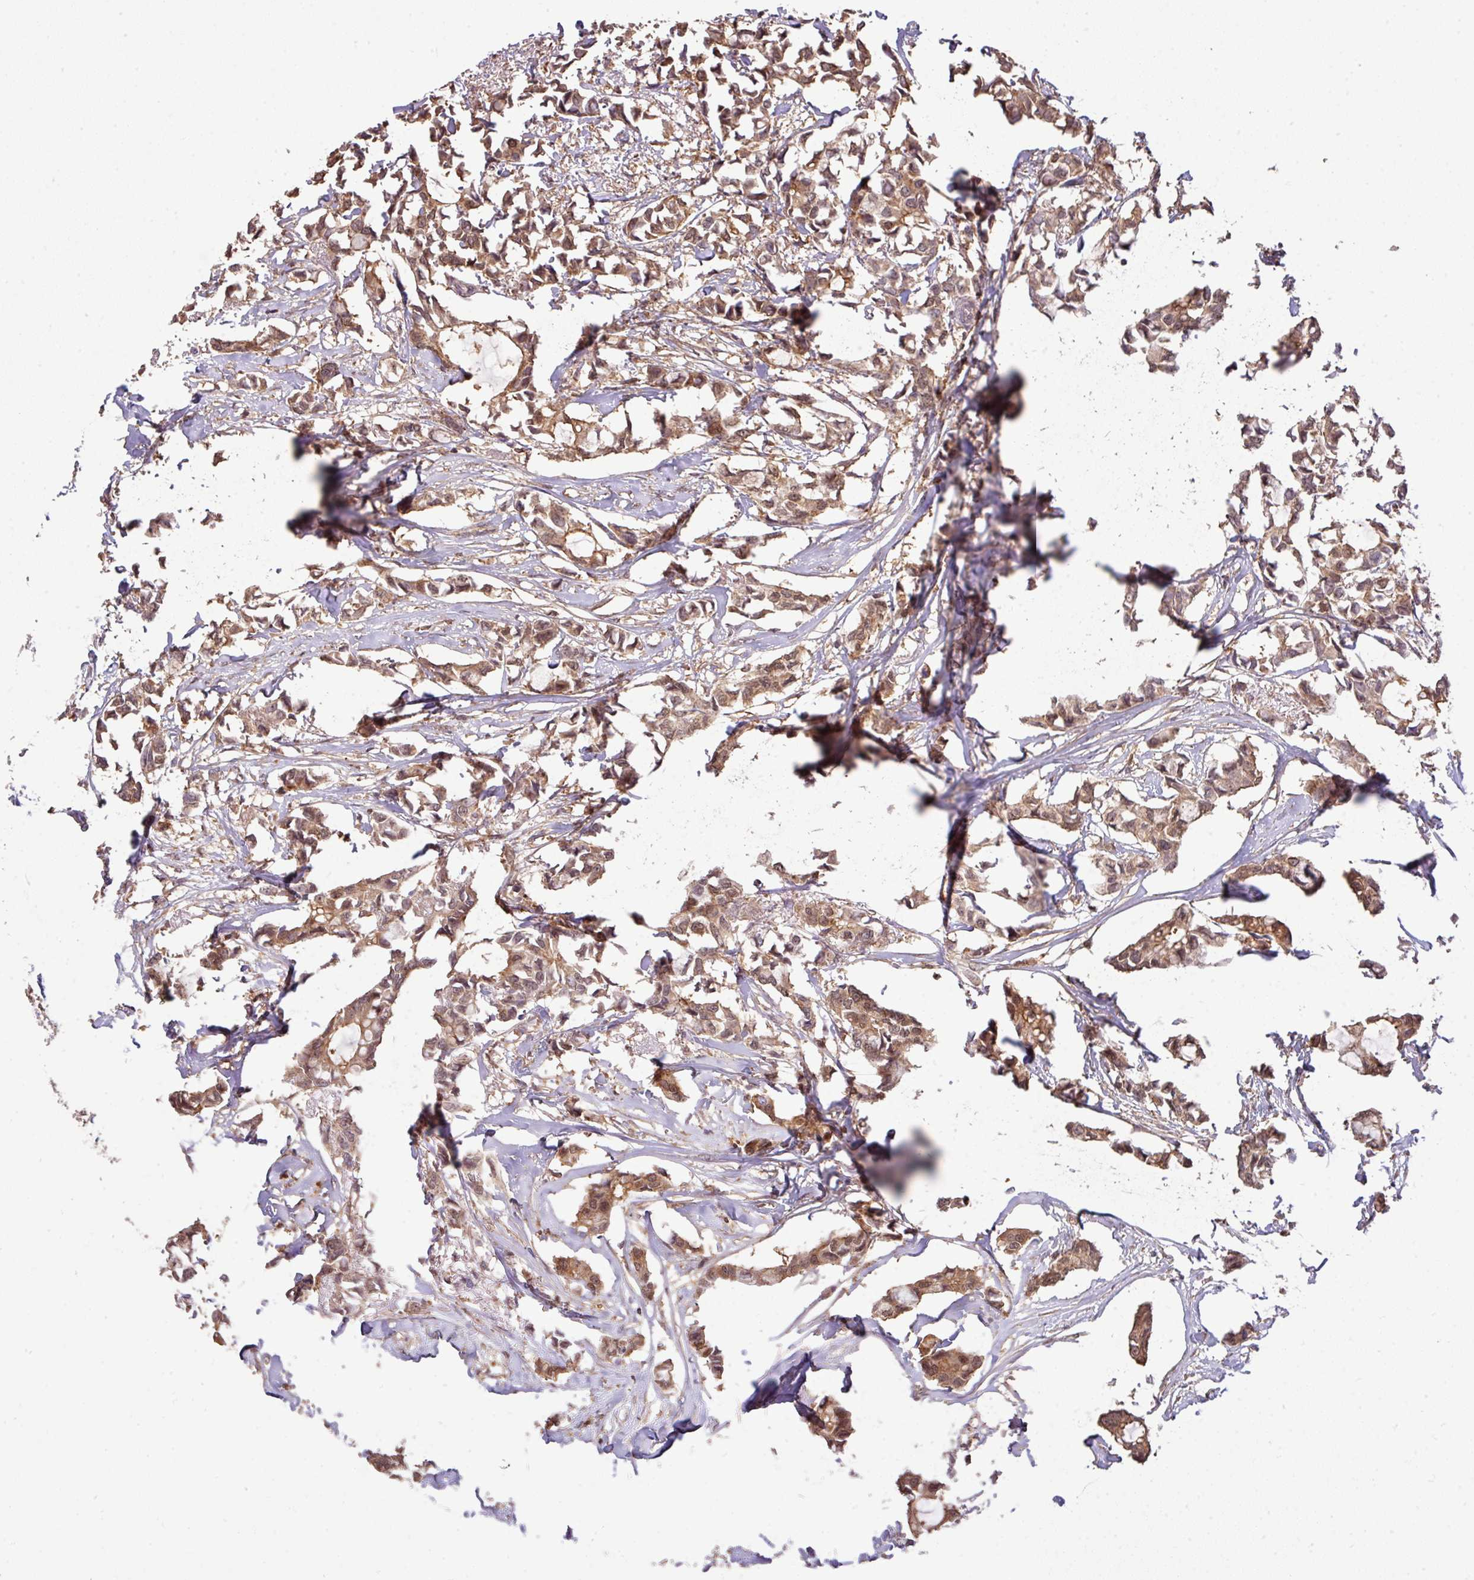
{"staining": {"intensity": "moderate", "quantity": ">75%", "location": "cytoplasmic/membranous,nuclear"}, "tissue": "breast cancer", "cell_type": "Tumor cells", "image_type": "cancer", "snomed": [{"axis": "morphology", "description": "Duct carcinoma"}, {"axis": "topography", "description": "Breast"}], "caption": "The image displays immunohistochemical staining of invasive ductal carcinoma (breast). There is moderate cytoplasmic/membranous and nuclear positivity is present in approximately >75% of tumor cells. The staining is performed using DAB brown chromogen to label protein expression. The nuclei are counter-stained blue using hematoxylin.", "gene": "ARPIN", "patient": {"sex": "female", "age": 73}}